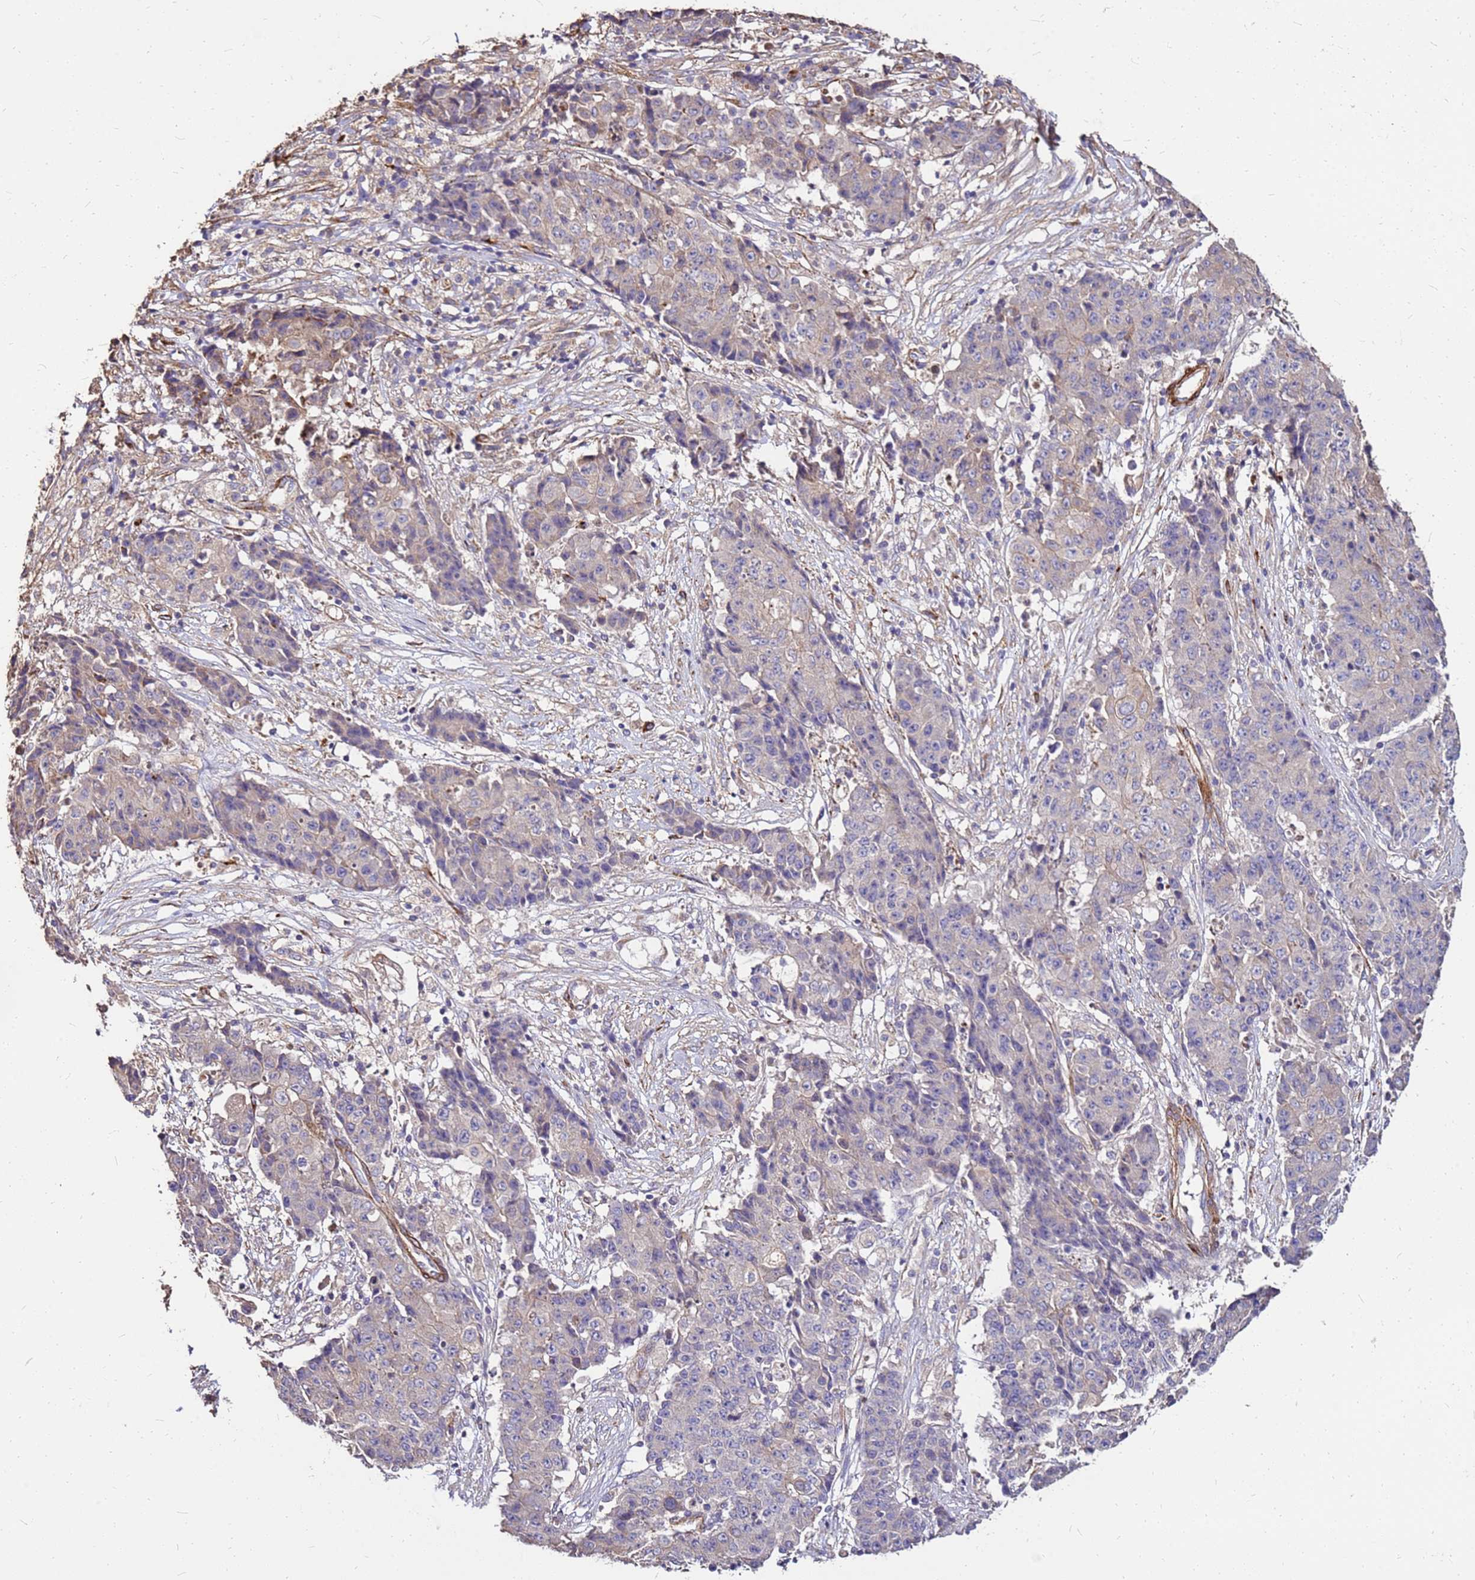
{"staining": {"intensity": "weak", "quantity": "<25%", "location": "cytoplasmic/membranous"}, "tissue": "ovarian cancer", "cell_type": "Tumor cells", "image_type": "cancer", "snomed": [{"axis": "morphology", "description": "Carcinoma, endometroid"}, {"axis": "topography", "description": "Ovary"}], "caption": "DAB immunohistochemical staining of endometroid carcinoma (ovarian) displays no significant staining in tumor cells.", "gene": "EXD3", "patient": {"sex": "female", "age": 42}}